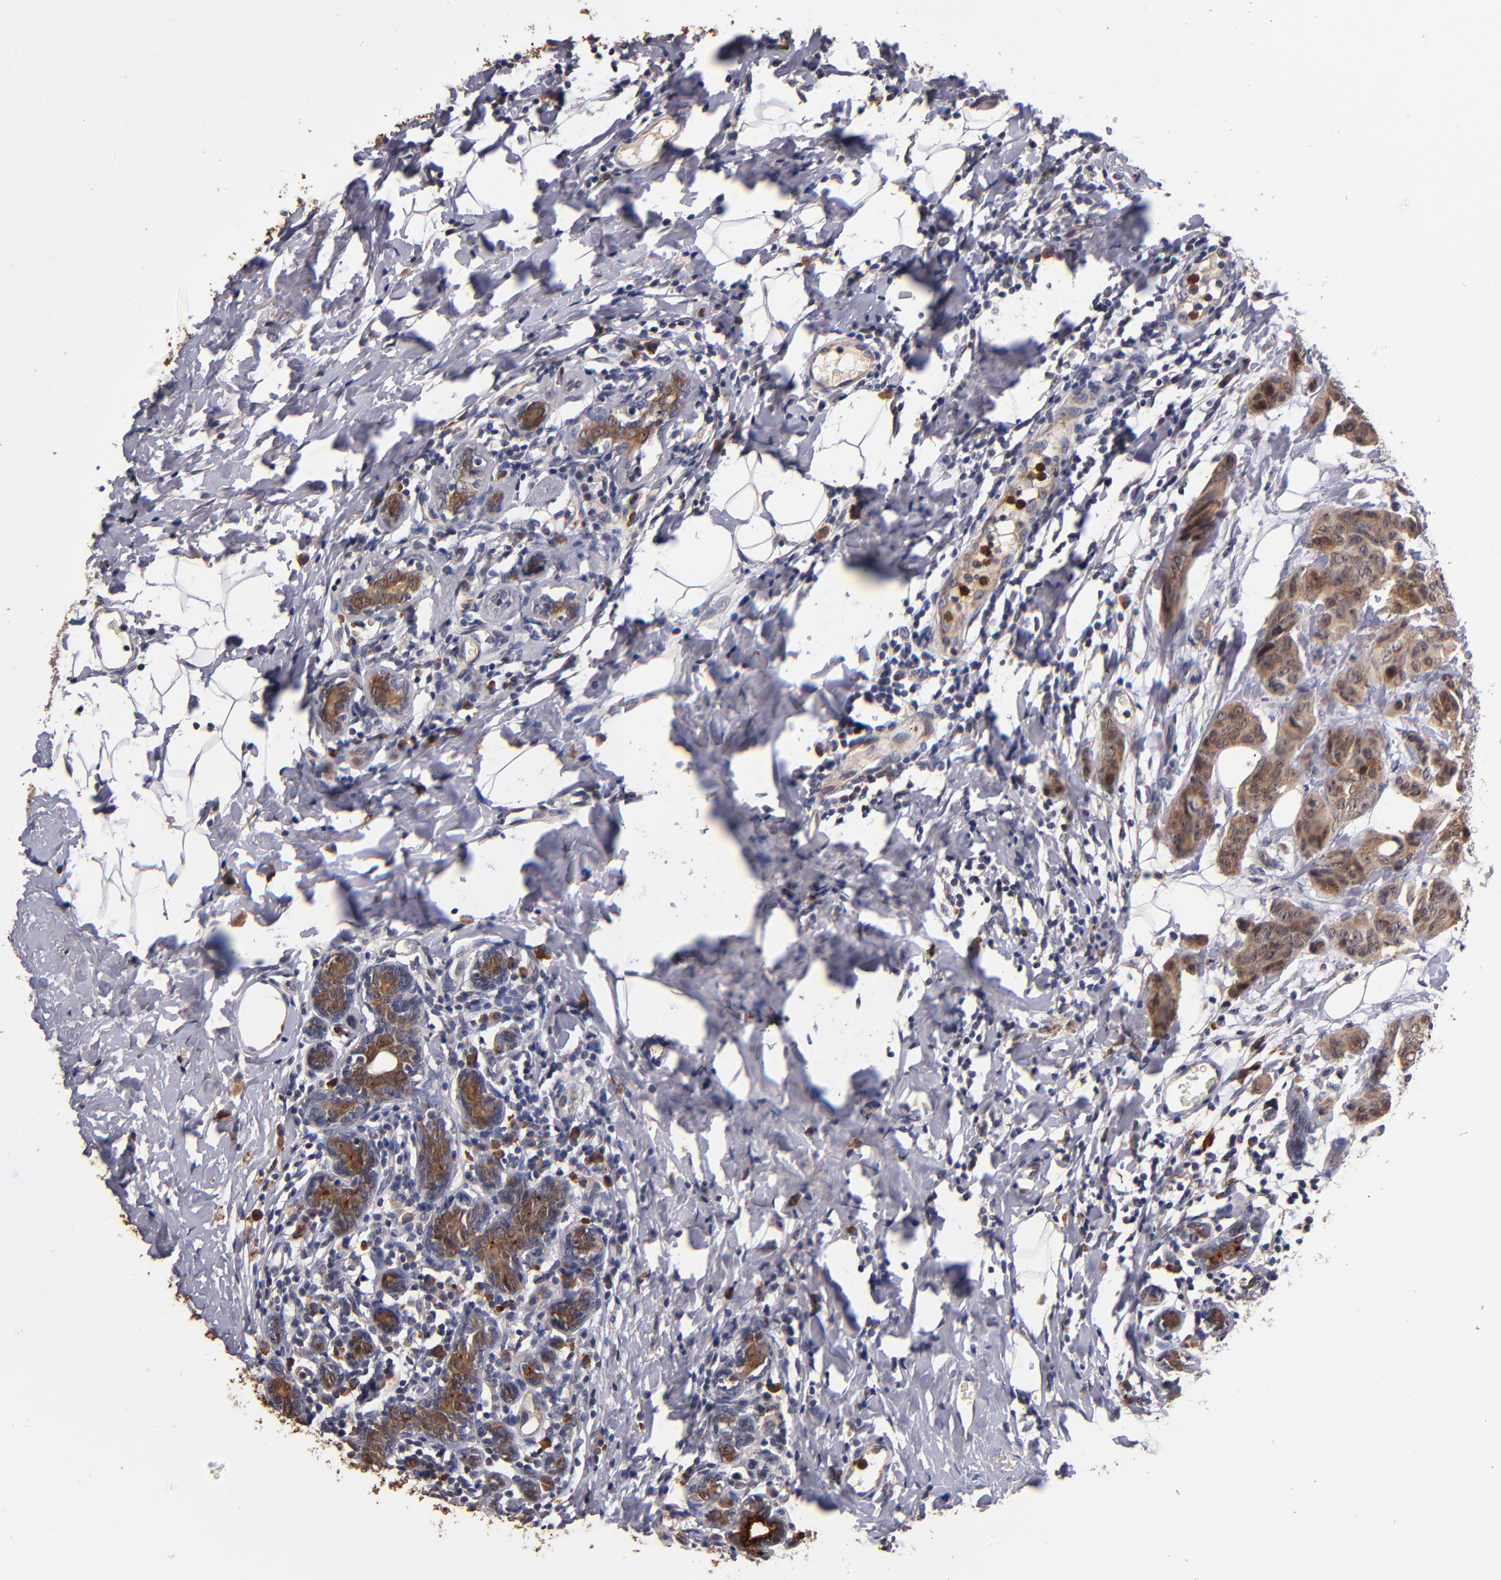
{"staining": {"intensity": "moderate", "quantity": ">75%", "location": "cytoplasmic/membranous"}, "tissue": "breast cancer", "cell_type": "Tumor cells", "image_type": "cancer", "snomed": [{"axis": "morphology", "description": "Duct carcinoma"}, {"axis": "topography", "description": "Breast"}], "caption": "Breast intraductal carcinoma tissue exhibits moderate cytoplasmic/membranous staining in approximately >75% of tumor cells, visualized by immunohistochemistry.", "gene": "TTLL12", "patient": {"sex": "female", "age": 40}}